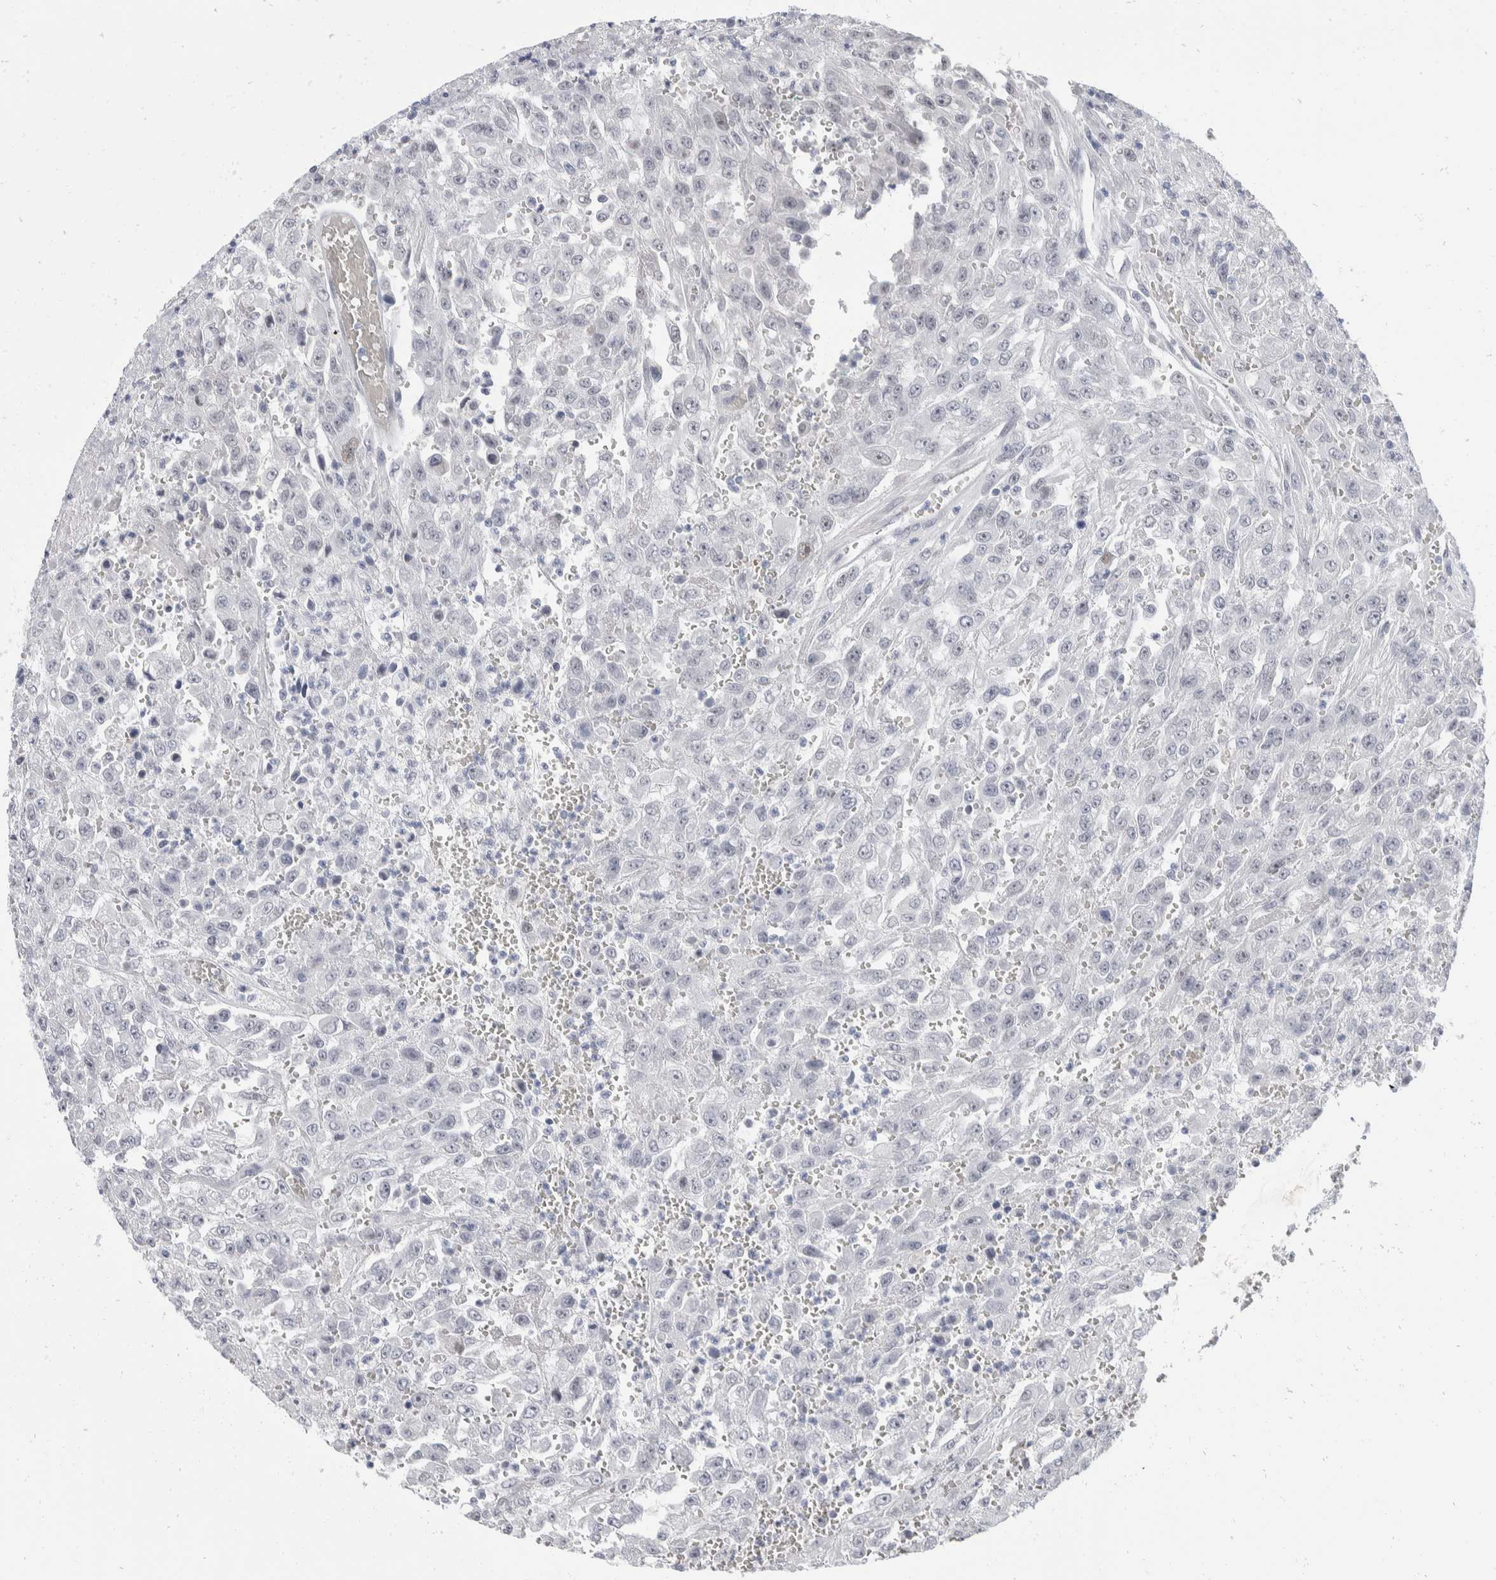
{"staining": {"intensity": "negative", "quantity": "none", "location": "none"}, "tissue": "urothelial cancer", "cell_type": "Tumor cells", "image_type": "cancer", "snomed": [{"axis": "morphology", "description": "Urothelial carcinoma, High grade"}, {"axis": "topography", "description": "Urinary bladder"}], "caption": "Tumor cells are negative for protein expression in human urothelial cancer.", "gene": "CATSPERD", "patient": {"sex": "male", "age": 46}}